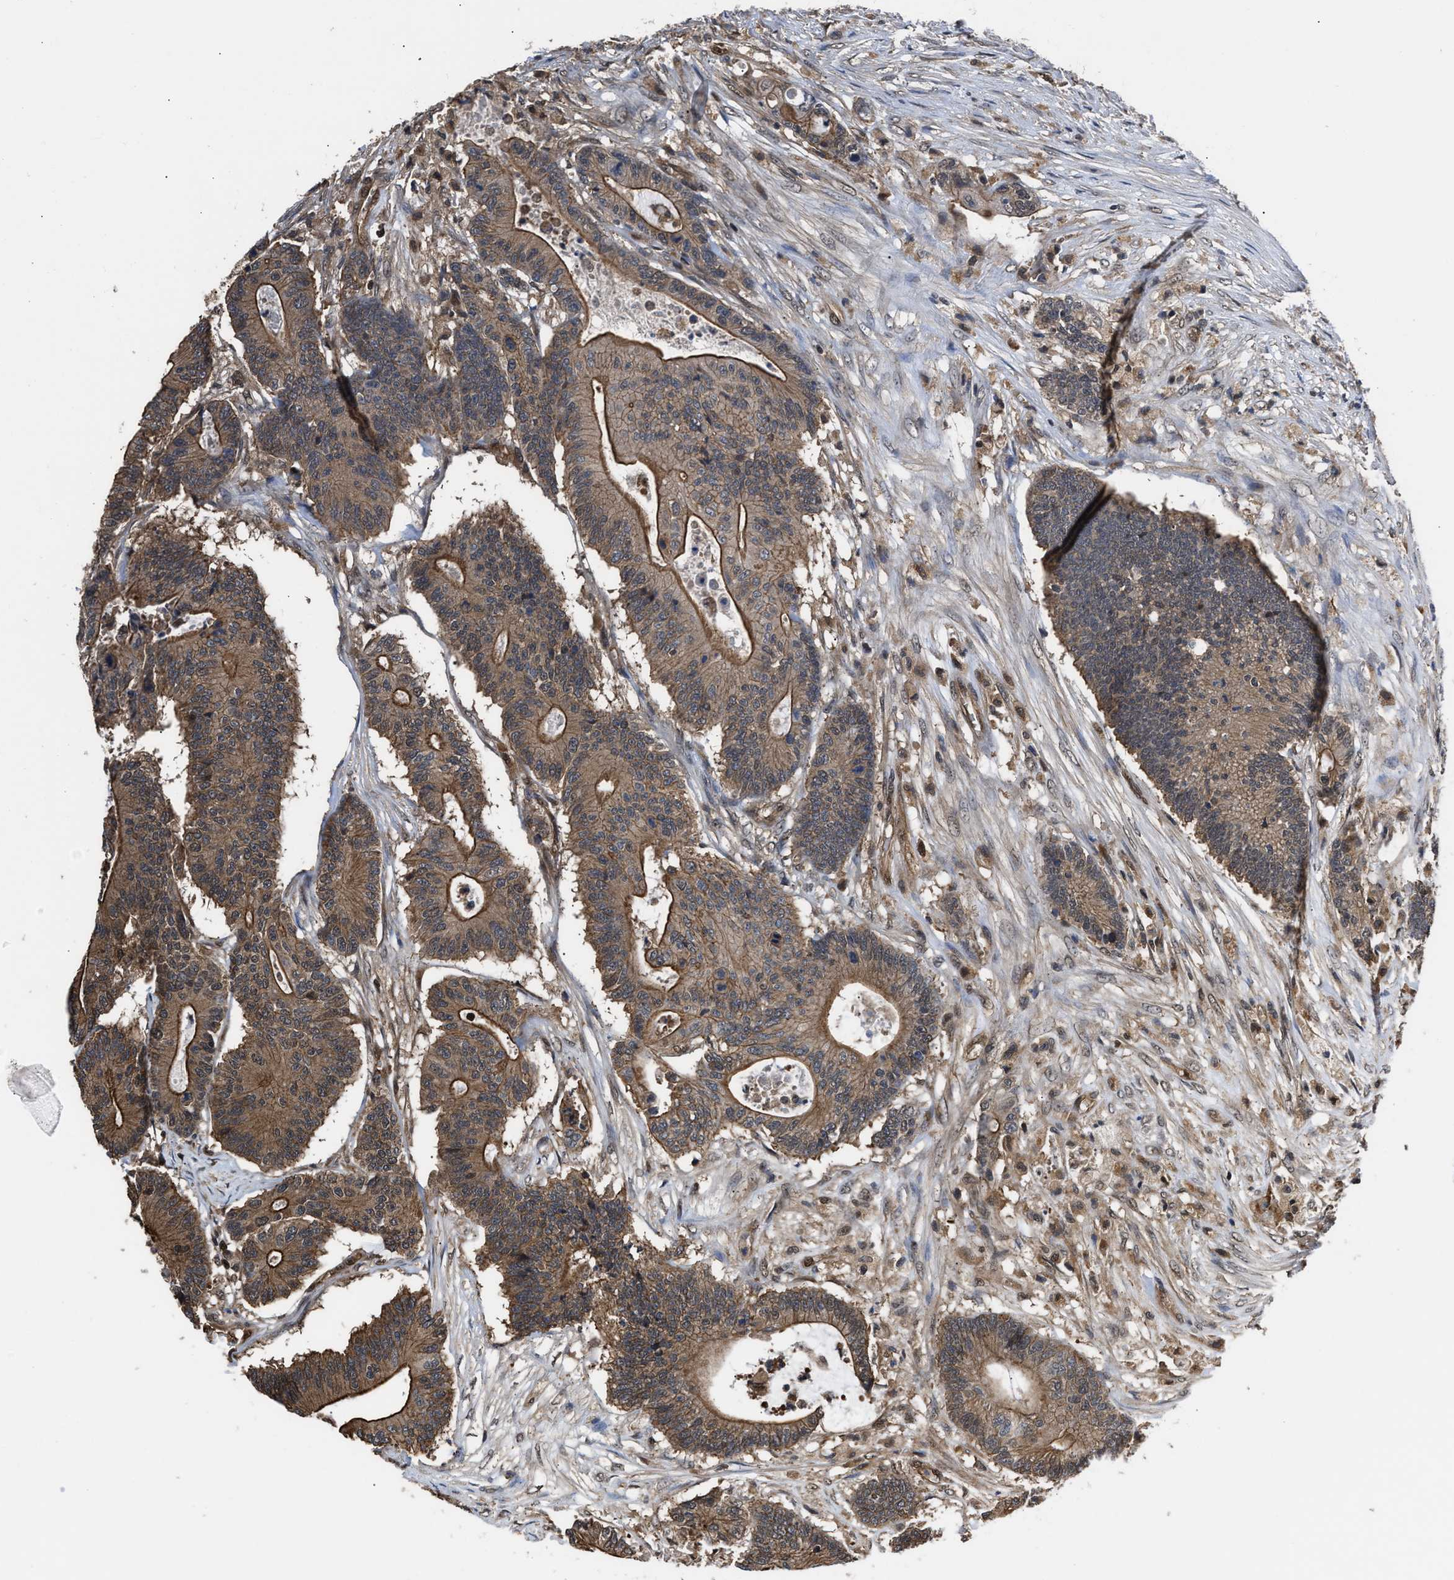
{"staining": {"intensity": "strong", "quantity": ">75%", "location": "cytoplasmic/membranous"}, "tissue": "colorectal cancer", "cell_type": "Tumor cells", "image_type": "cancer", "snomed": [{"axis": "morphology", "description": "Adenocarcinoma, NOS"}, {"axis": "topography", "description": "Colon"}], "caption": "Protein expression analysis of human adenocarcinoma (colorectal) reveals strong cytoplasmic/membranous expression in about >75% of tumor cells.", "gene": "SCAI", "patient": {"sex": "female", "age": 84}}